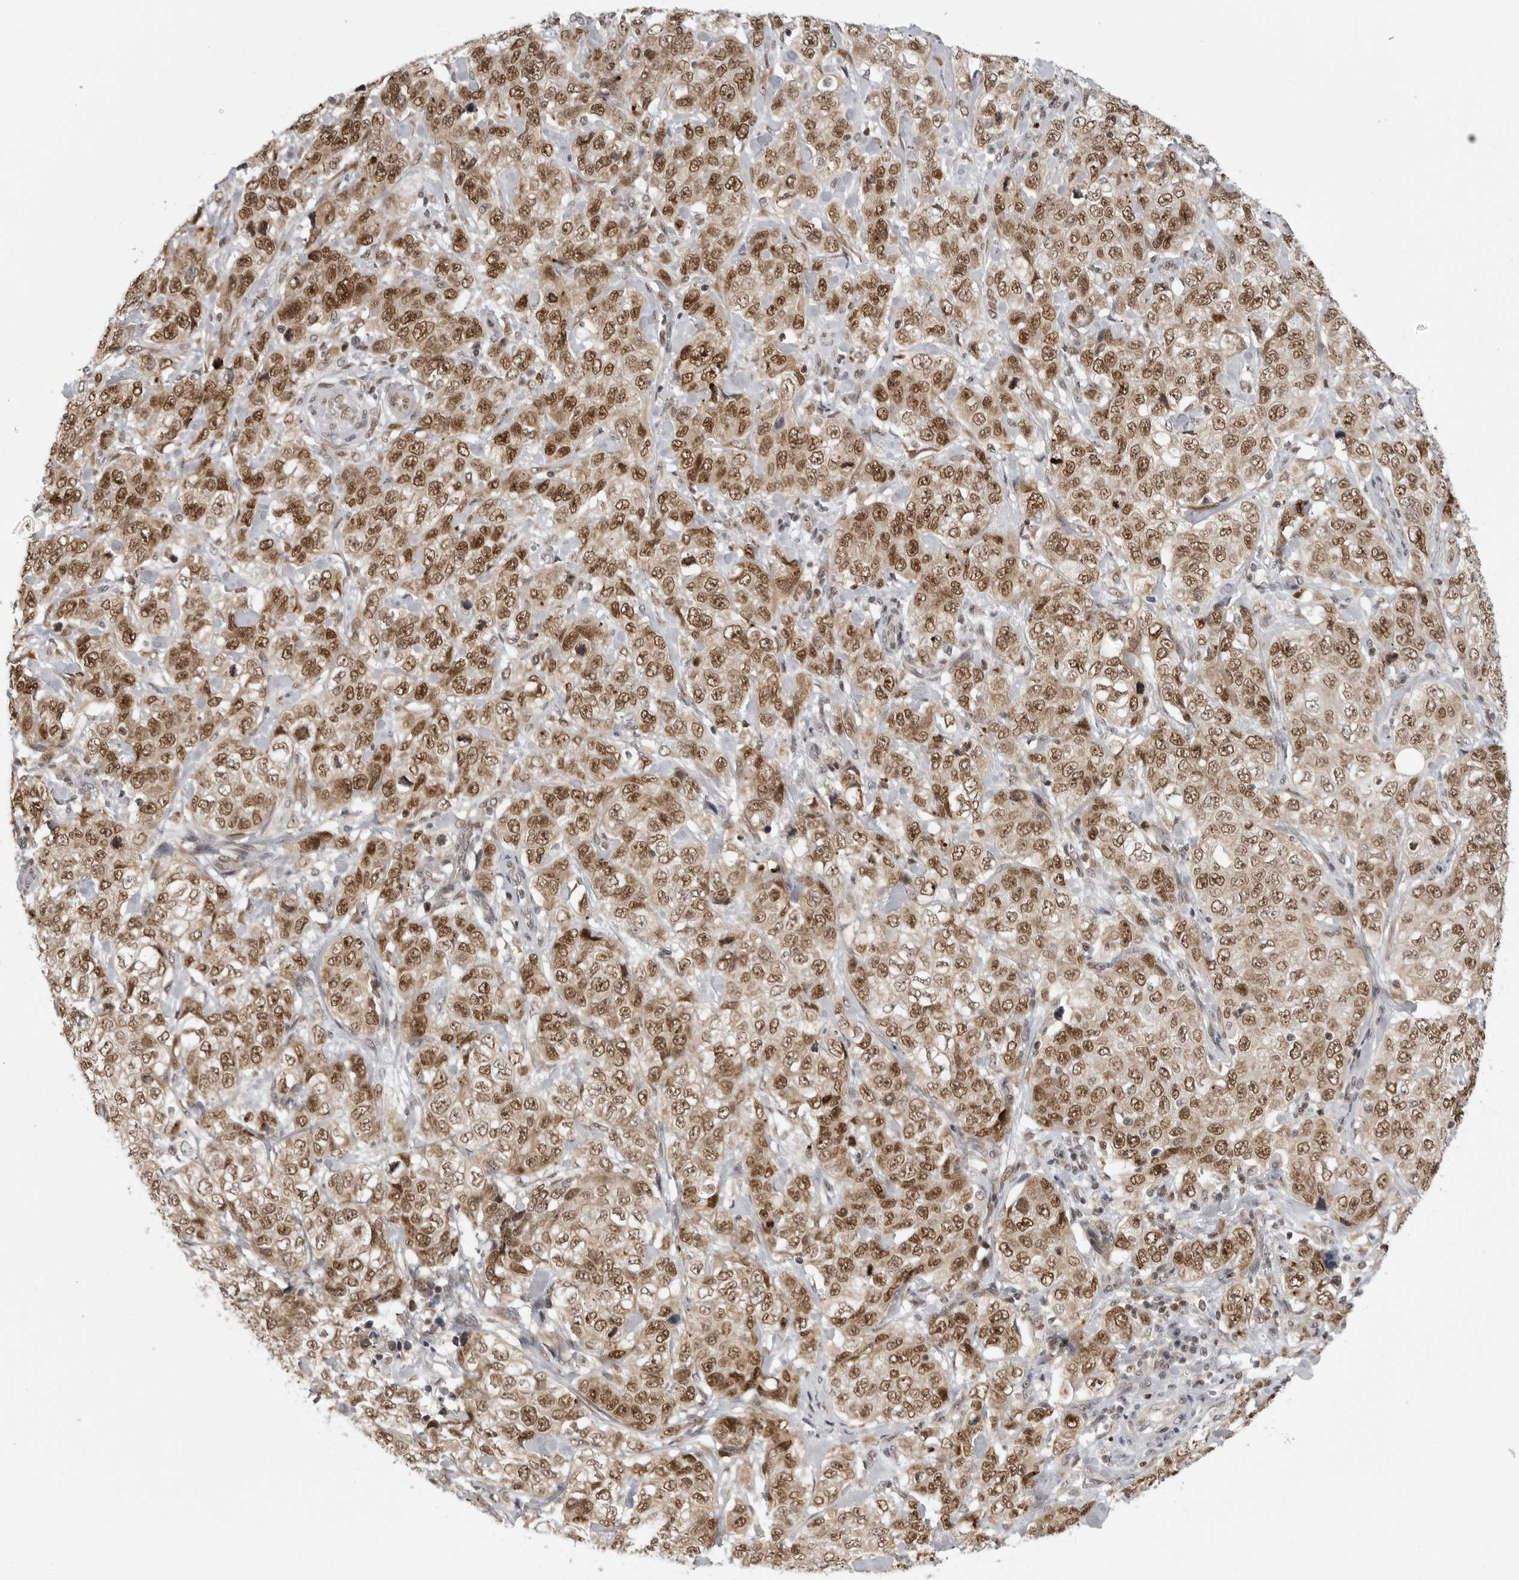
{"staining": {"intensity": "moderate", "quantity": ">75%", "location": "nuclear"}, "tissue": "stomach cancer", "cell_type": "Tumor cells", "image_type": "cancer", "snomed": [{"axis": "morphology", "description": "Adenocarcinoma, NOS"}, {"axis": "topography", "description": "Stomach"}], "caption": "About >75% of tumor cells in stomach cancer (adenocarcinoma) display moderate nuclear protein staining as visualized by brown immunohistochemical staining.", "gene": "PRDM10", "patient": {"sex": "male", "age": 48}}